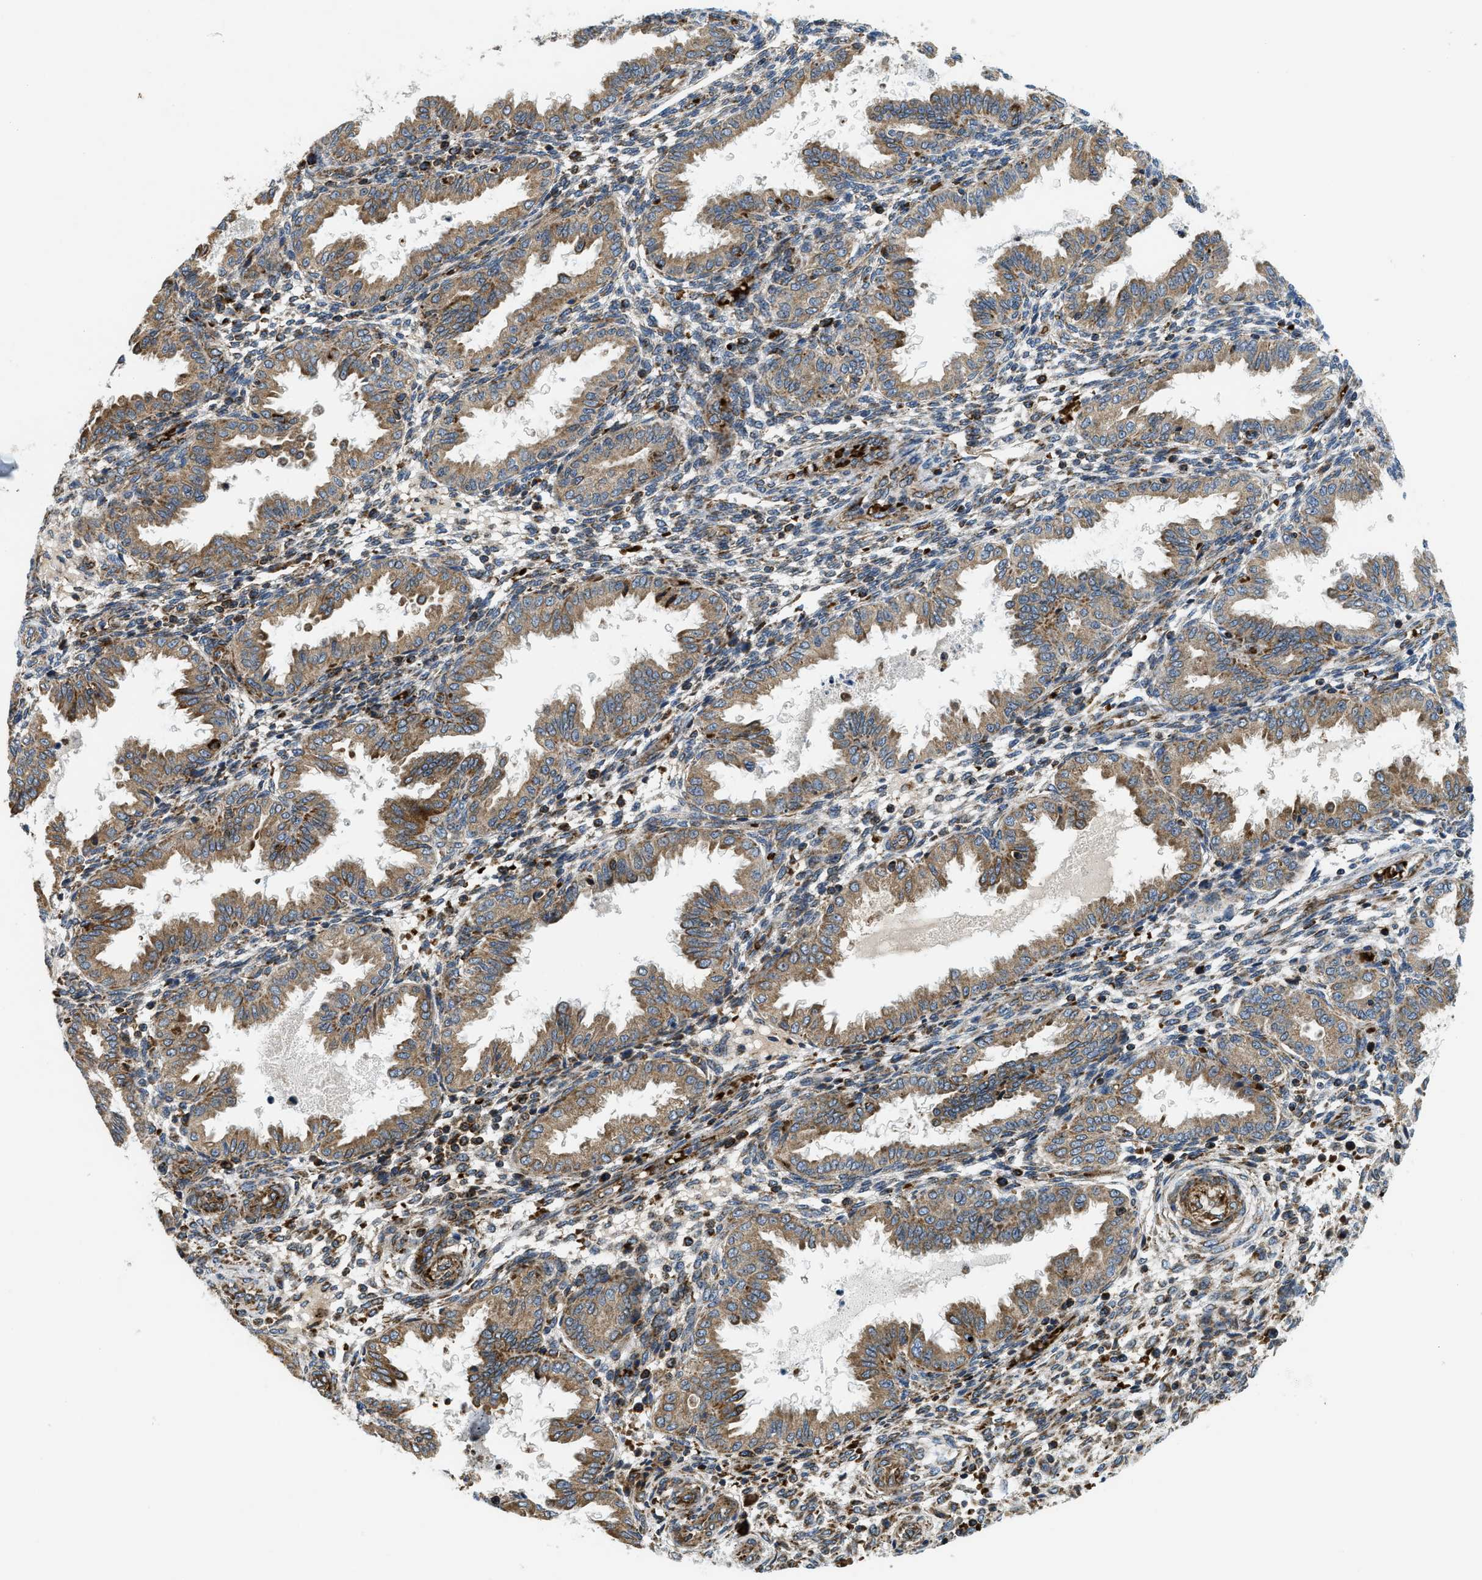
{"staining": {"intensity": "negative", "quantity": "none", "location": "none"}, "tissue": "endometrium", "cell_type": "Cells in endometrial stroma", "image_type": "normal", "snomed": [{"axis": "morphology", "description": "Normal tissue, NOS"}, {"axis": "topography", "description": "Endometrium"}], "caption": "Immunohistochemistry image of benign endometrium stained for a protein (brown), which displays no staining in cells in endometrial stroma.", "gene": "CSPG4", "patient": {"sex": "female", "age": 33}}